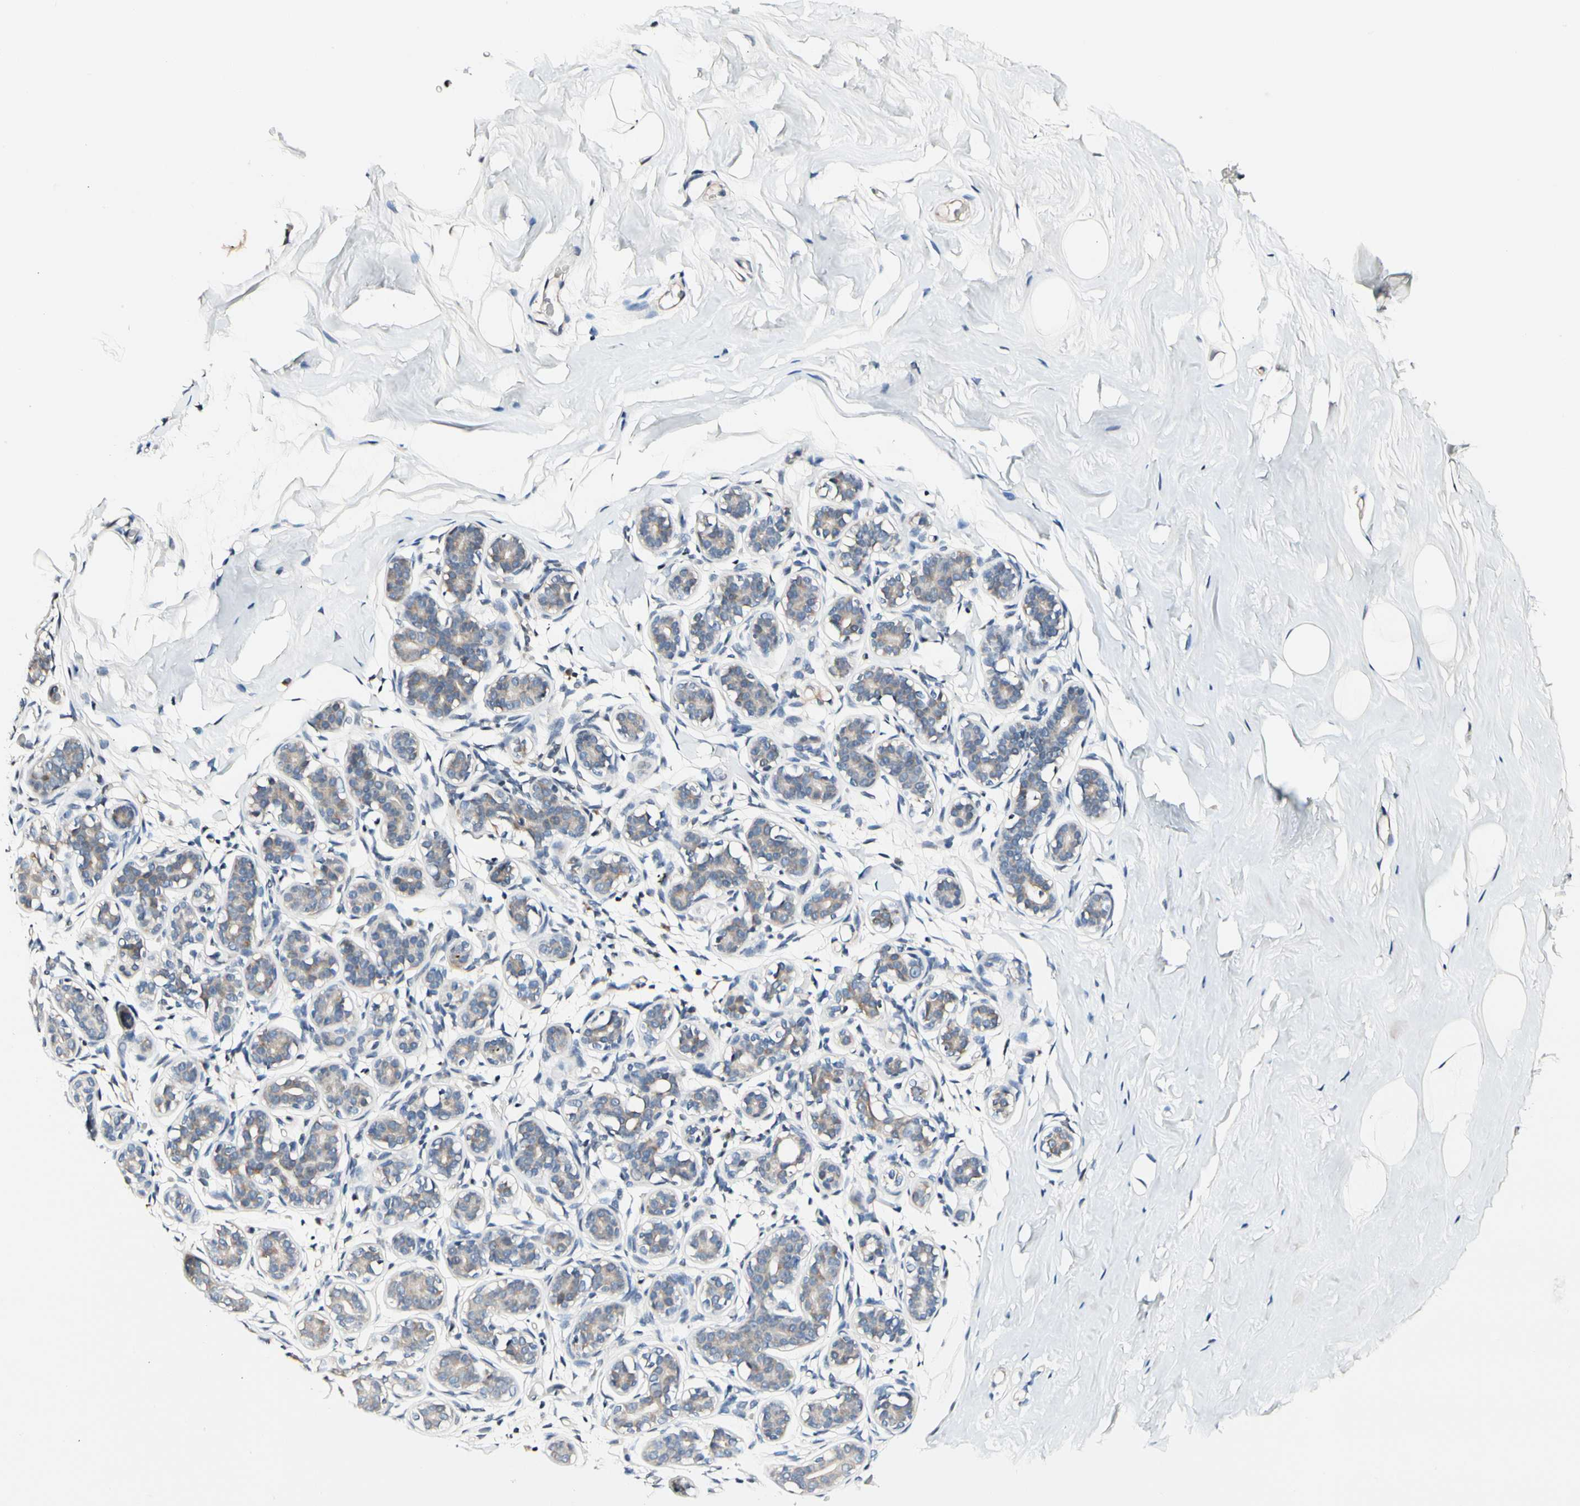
{"staining": {"intensity": "negative", "quantity": "none", "location": "none"}, "tissue": "breast", "cell_type": "Adipocytes", "image_type": "normal", "snomed": [{"axis": "morphology", "description": "Normal tissue, NOS"}, {"axis": "topography", "description": "Breast"}], "caption": "A histopathology image of breast stained for a protein displays no brown staining in adipocytes. (Stains: DAB (3,3'-diaminobenzidine) immunohistochemistry with hematoxylin counter stain, Microscopy: brightfield microscopy at high magnification).", "gene": "SOX30", "patient": {"sex": "female", "age": 75}}